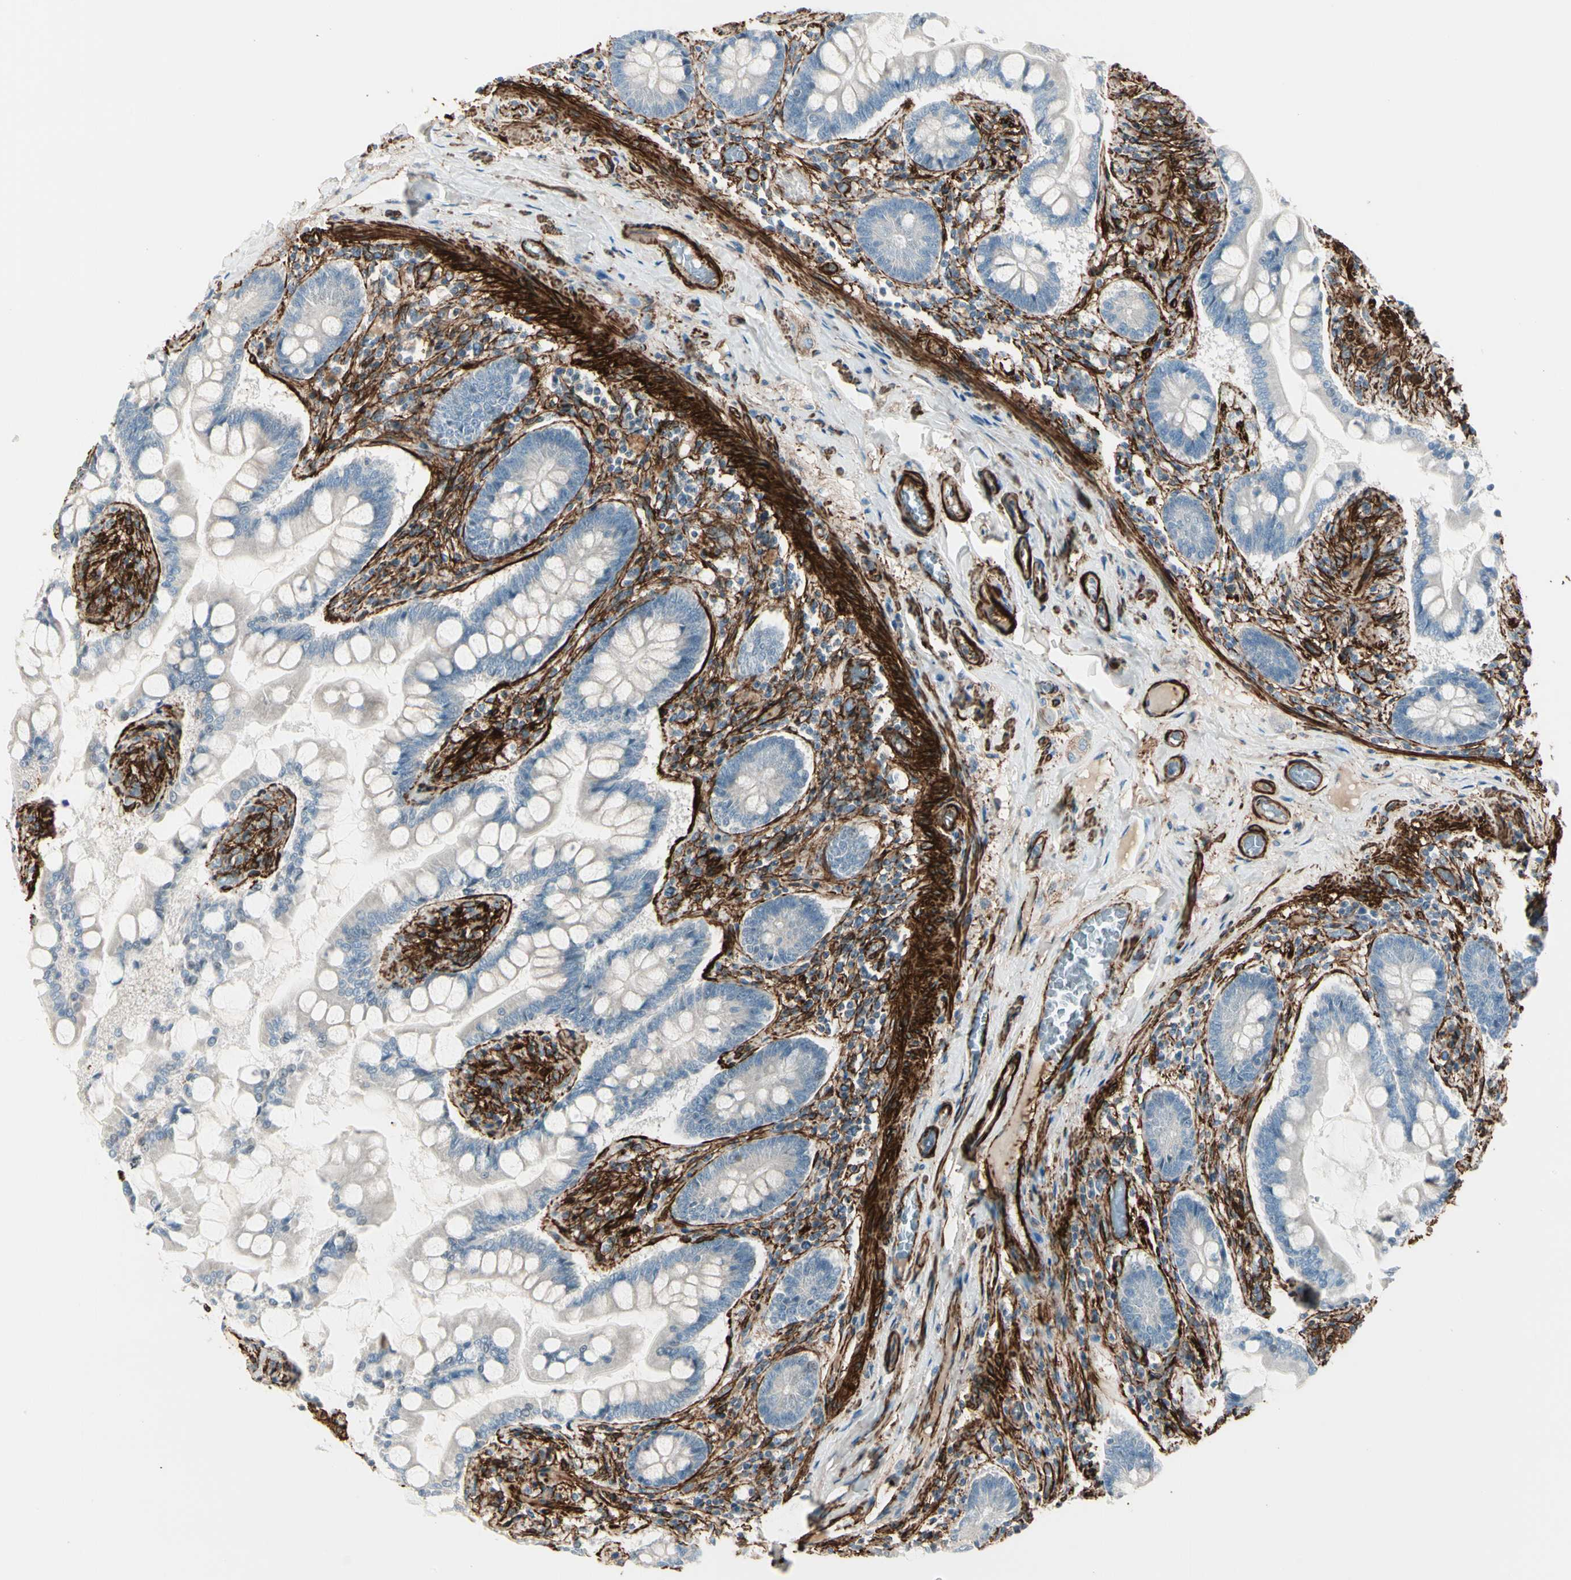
{"staining": {"intensity": "weak", "quantity": "<25%", "location": "cytoplasmic/membranous"}, "tissue": "small intestine", "cell_type": "Glandular cells", "image_type": "normal", "snomed": [{"axis": "morphology", "description": "Normal tissue, NOS"}, {"axis": "topography", "description": "Small intestine"}], "caption": "Immunohistochemical staining of normal human small intestine reveals no significant expression in glandular cells. (DAB (3,3'-diaminobenzidine) immunohistochemistry (IHC) visualized using brightfield microscopy, high magnification).", "gene": "CALD1", "patient": {"sex": "male", "age": 41}}